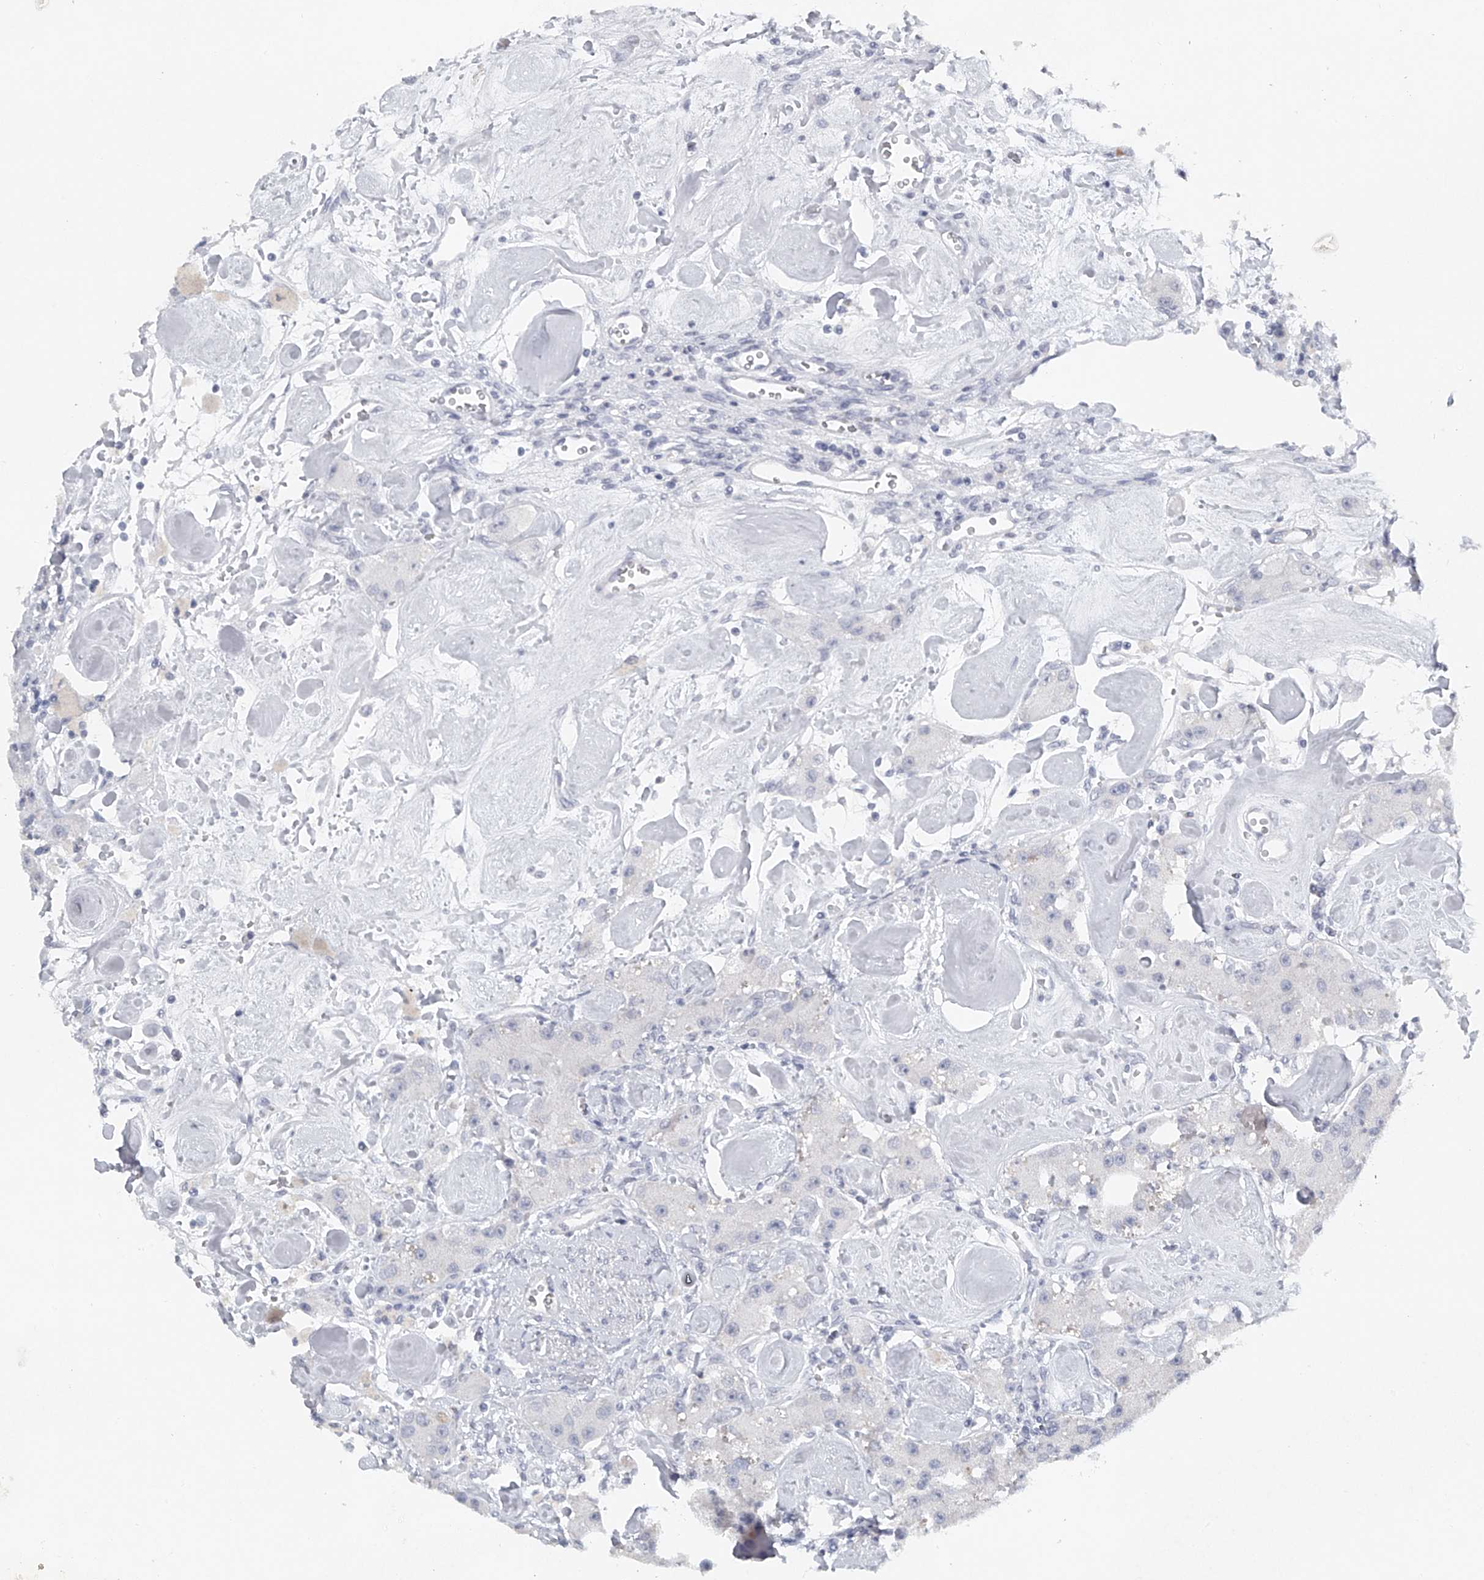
{"staining": {"intensity": "negative", "quantity": "none", "location": "none"}, "tissue": "carcinoid", "cell_type": "Tumor cells", "image_type": "cancer", "snomed": [{"axis": "morphology", "description": "Carcinoid, malignant, NOS"}, {"axis": "topography", "description": "Pancreas"}], "caption": "High power microscopy photomicrograph of an immunohistochemistry (IHC) photomicrograph of malignant carcinoid, revealing no significant positivity in tumor cells. (IHC, brightfield microscopy, high magnification).", "gene": "FAT2", "patient": {"sex": "male", "age": 41}}